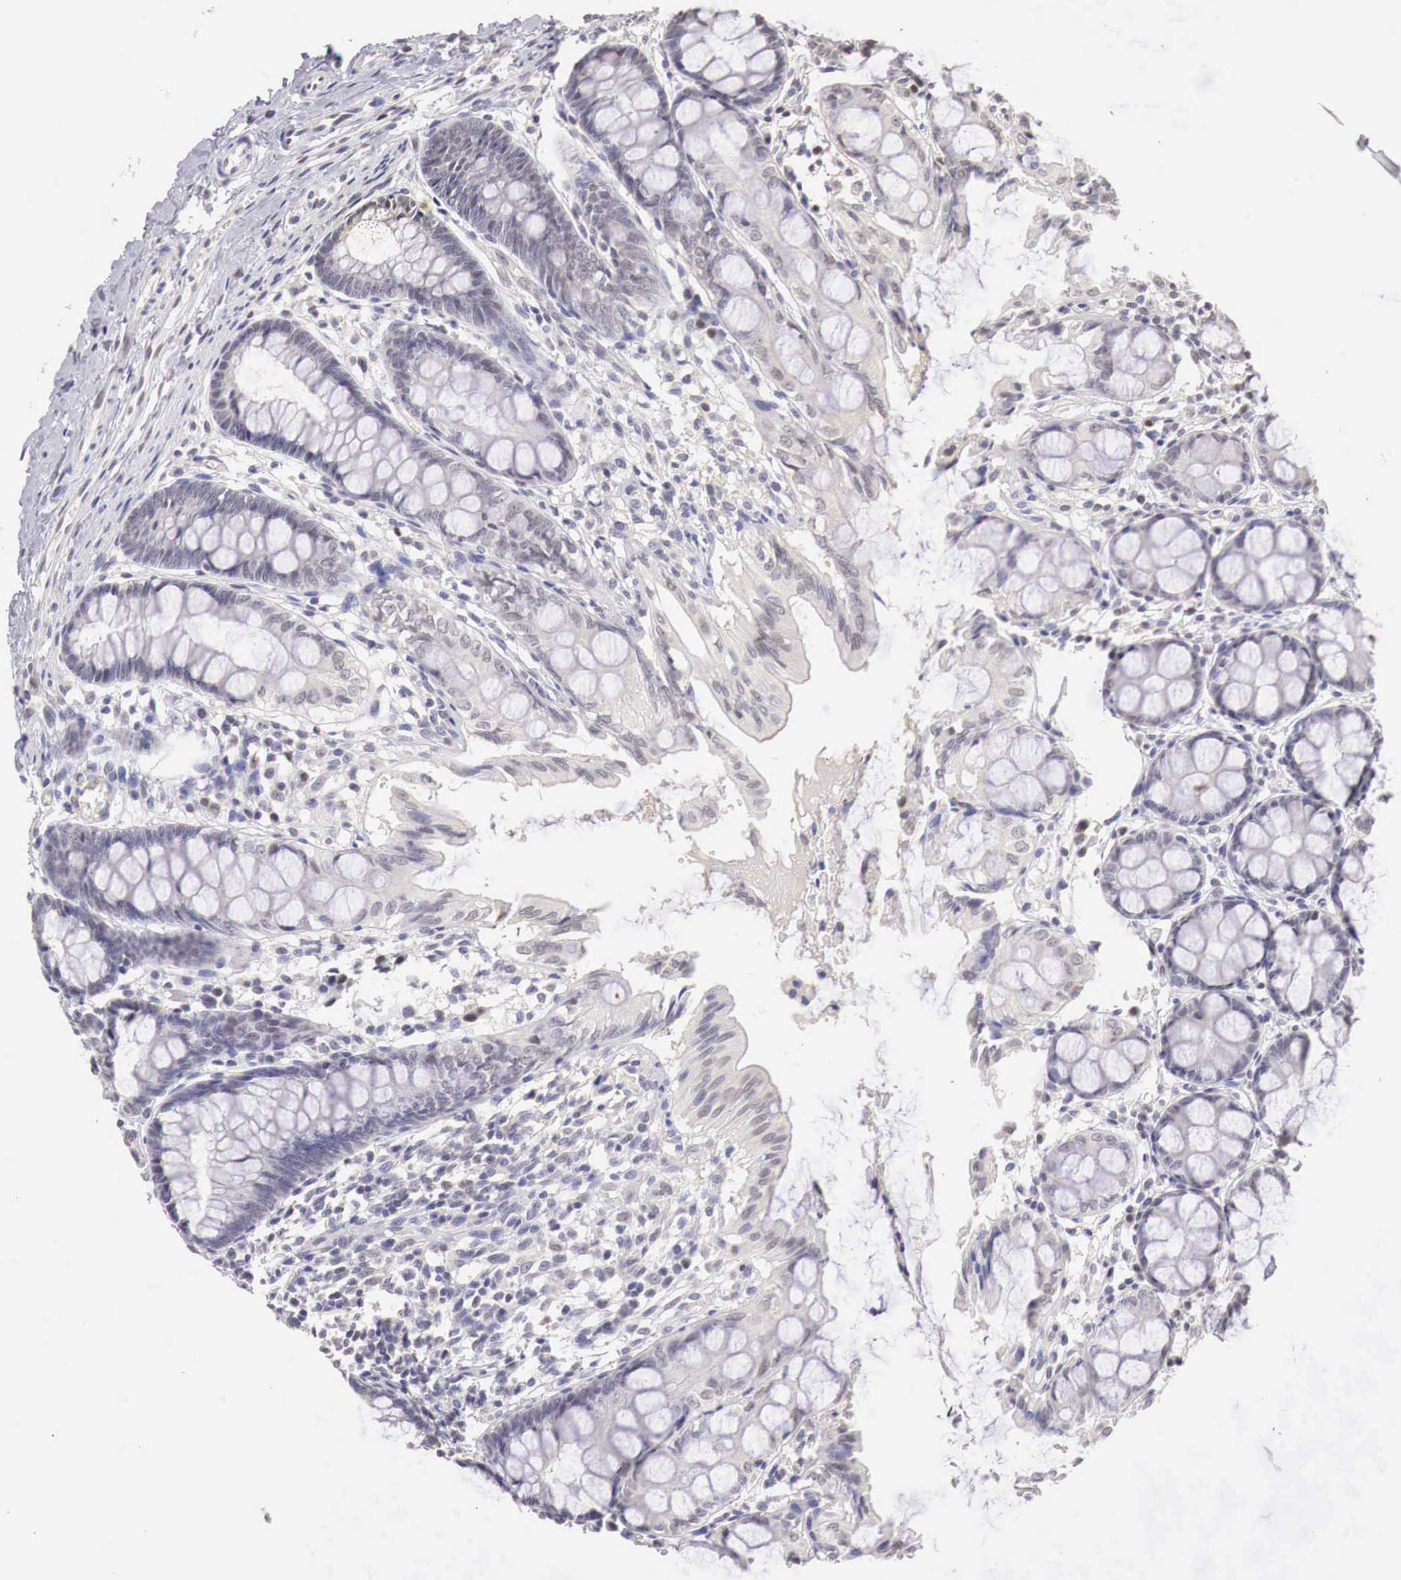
{"staining": {"intensity": "negative", "quantity": "none", "location": "none"}, "tissue": "colon", "cell_type": "Endothelial cells", "image_type": "normal", "snomed": [{"axis": "morphology", "description": "Normal tissue, NOS"}, {"axis": "topography", "description": "Colon"}], "caption": "Endothelial cells are negative for protein expression in unremarkable human colon. (Brightfield microscopy of DAB (3,3'-diaminobenzidine) immunohistochemistry (IHC) at high magnification).", "gene": "UBA1", "patient": {"sex": "male", "age": 54}}